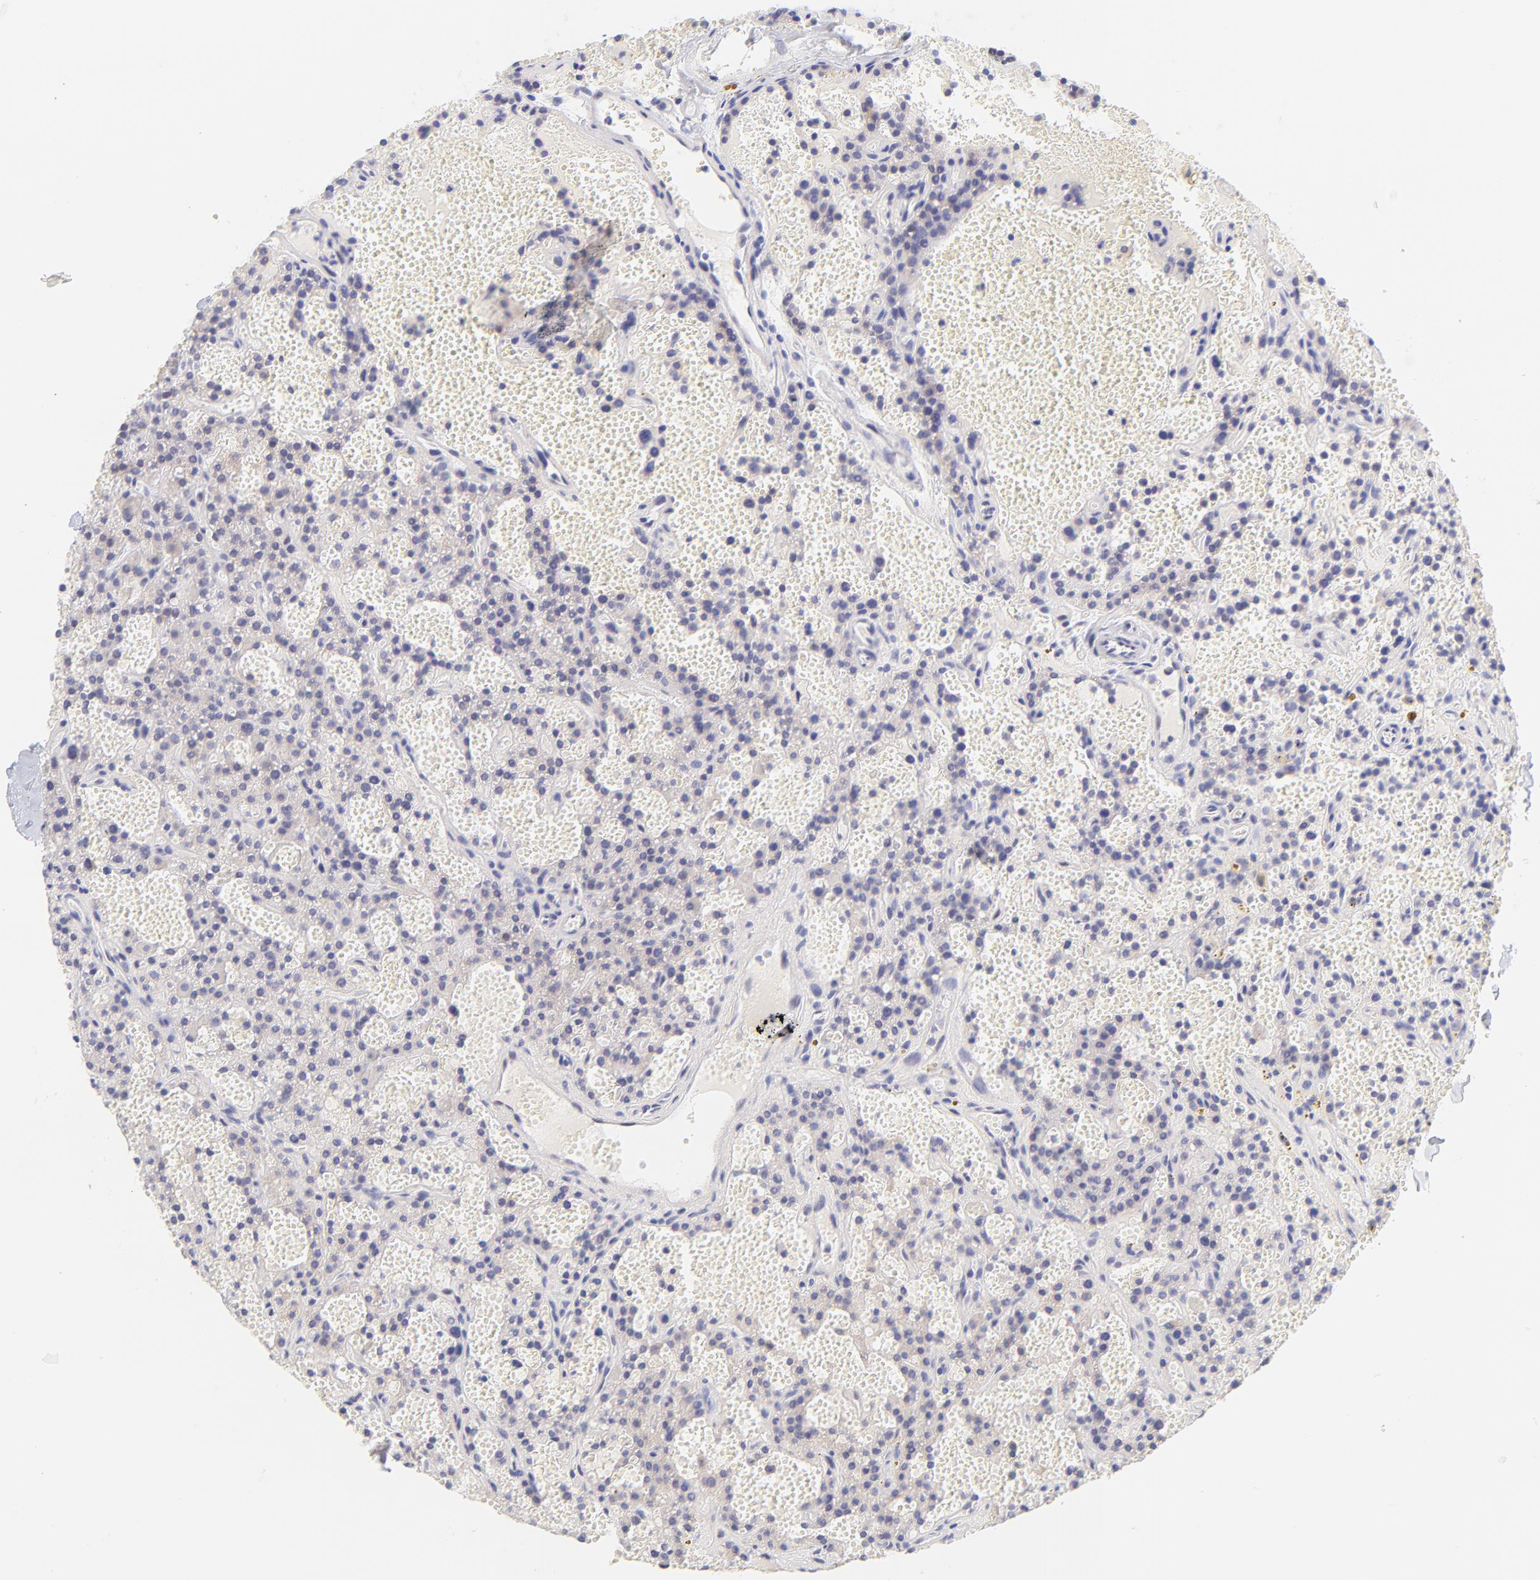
{"staining": {"intensity": "weak", "quantity": ">75%", "location": "cytoplasmic/membranous"}, "tissue": "parathyroid gland", "cell_type": "Glandular cells", "image_type": "normal", "snomed": [{"axis": "morphology", "description": "Normal tissue, NOS"}, {"axis": "topography", "description": "Parathyroid gland"}], "caption": "Parathyroid gland stained with DAB (3,3'-diaminobenzidine) immunohistochemistry (IHC) exhibits low levels of weak cytoplasmic/membranous expression in about >75% of glandular cells. (brown staining indicates protein expression, while blue staining denotes nuclei).", "gene": "PBDC1", "patient": {"sex": "male", "age": 25}}